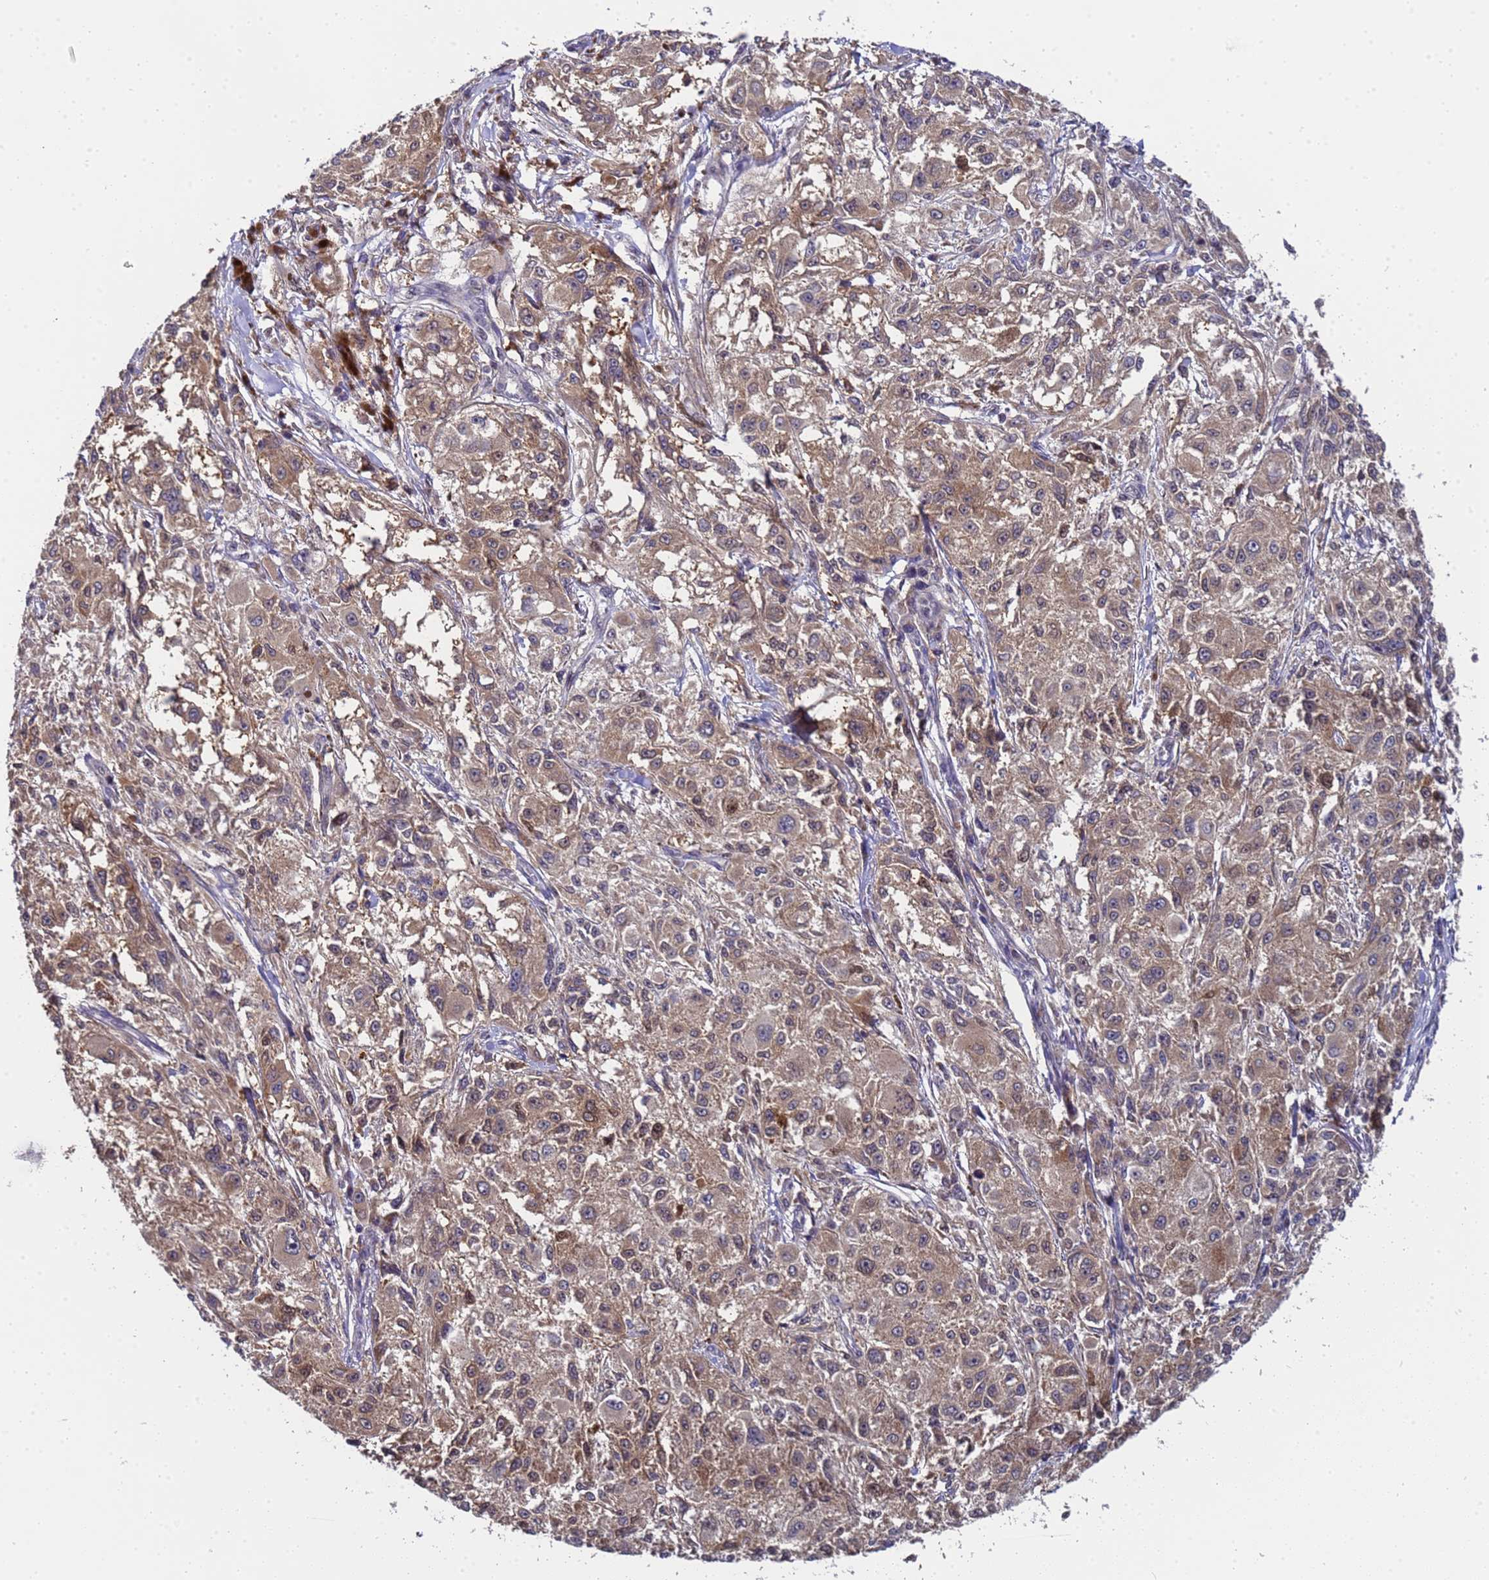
{"staining": {"intensity": "moderate", "quantity": ">75%", "location": "cytoplasmic/membranous"}, "tissue": "melanoma", "cell_type": "Tumor cells", "image_type": "cancer", "snomed": [{"axis": "morphology", "description": "Necrosis, NOS"}, {"axis": "morphology", "description": "Malignant melanoma, NOS"}, {"axis": "topography", "description": "Skin"}], "caption": "IHC photomicrograph of malignant melanoma stained for a protein (brown), which shows medium levels of moderate cytoplasmic/membranous staining in about >75% of tumor cells.", "gene": "ANAPC13", "patient": {"sex": "female", "age": 87}}